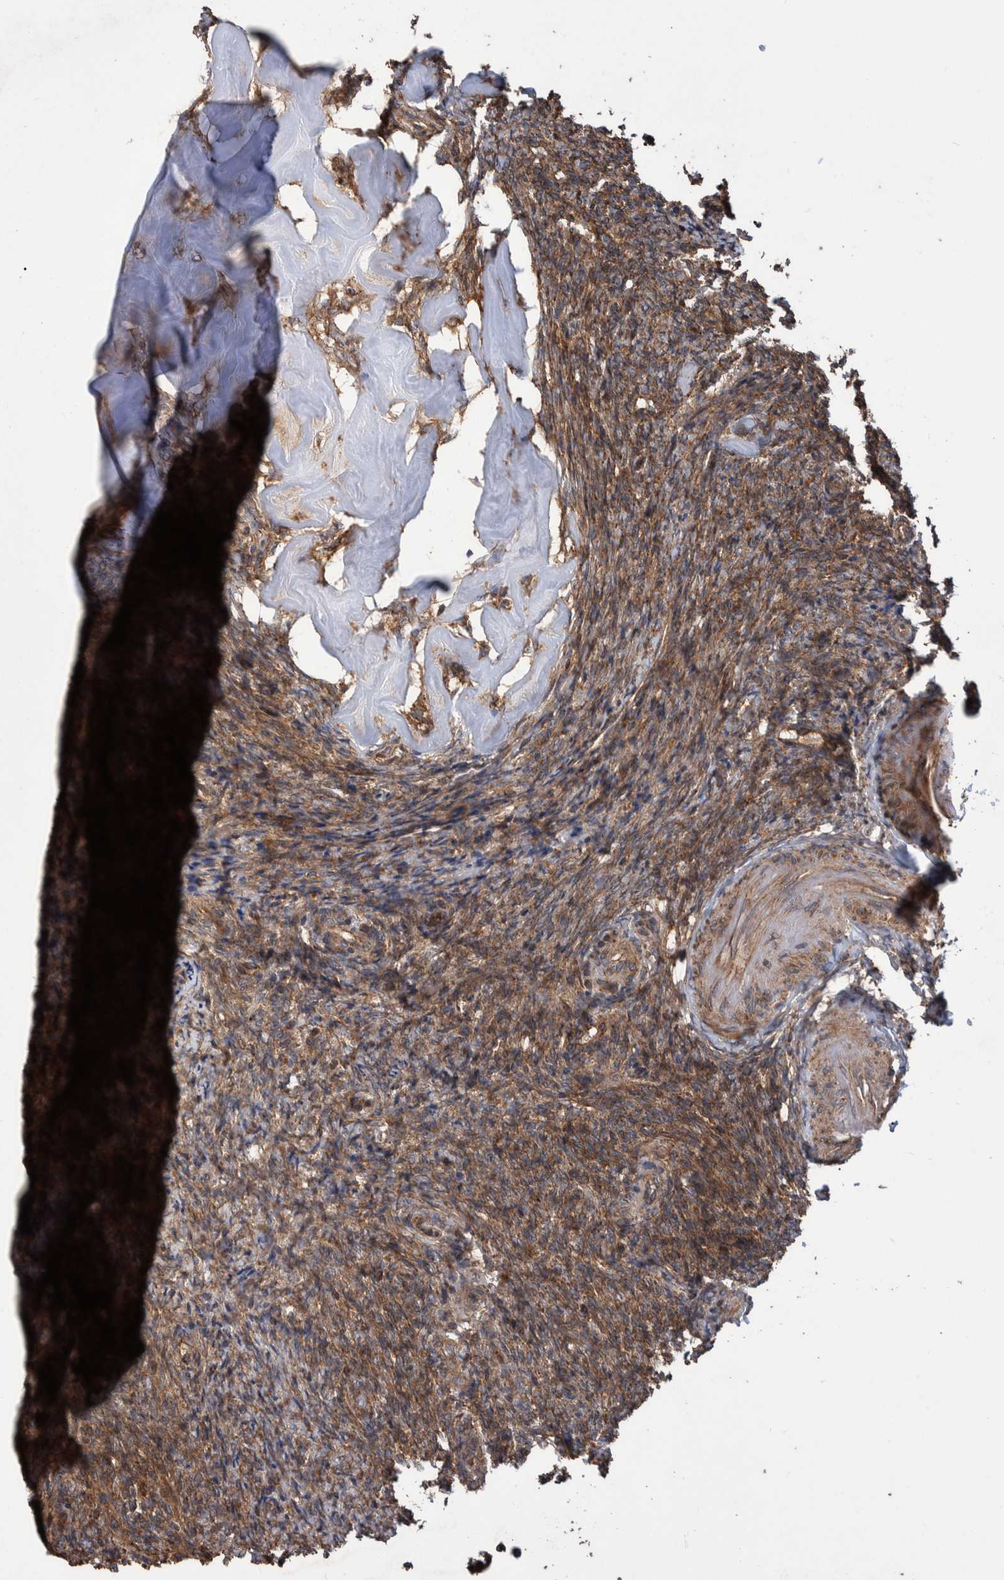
{"staining": {"intensity": "moderate", "quantity": ">75%", "location": "cytoplasmic/membranous"}, "tissue": "ovary", "cell_type": "Ovarian stroma cells", "image_type": "normal", "snomed": [{"axis": "morphology", "description": "Normal tissue, NOS"}, {"axis": "topography", "description": "Ovary"}], "caption": "Immunohistochemical staining of benign ovary shows moderate cytoplasmic/membranous protein staining in approximately >75% of ovarian stroma cells.", "gene": "VBP1", "patient": {"sex": "female", "age": 41}}